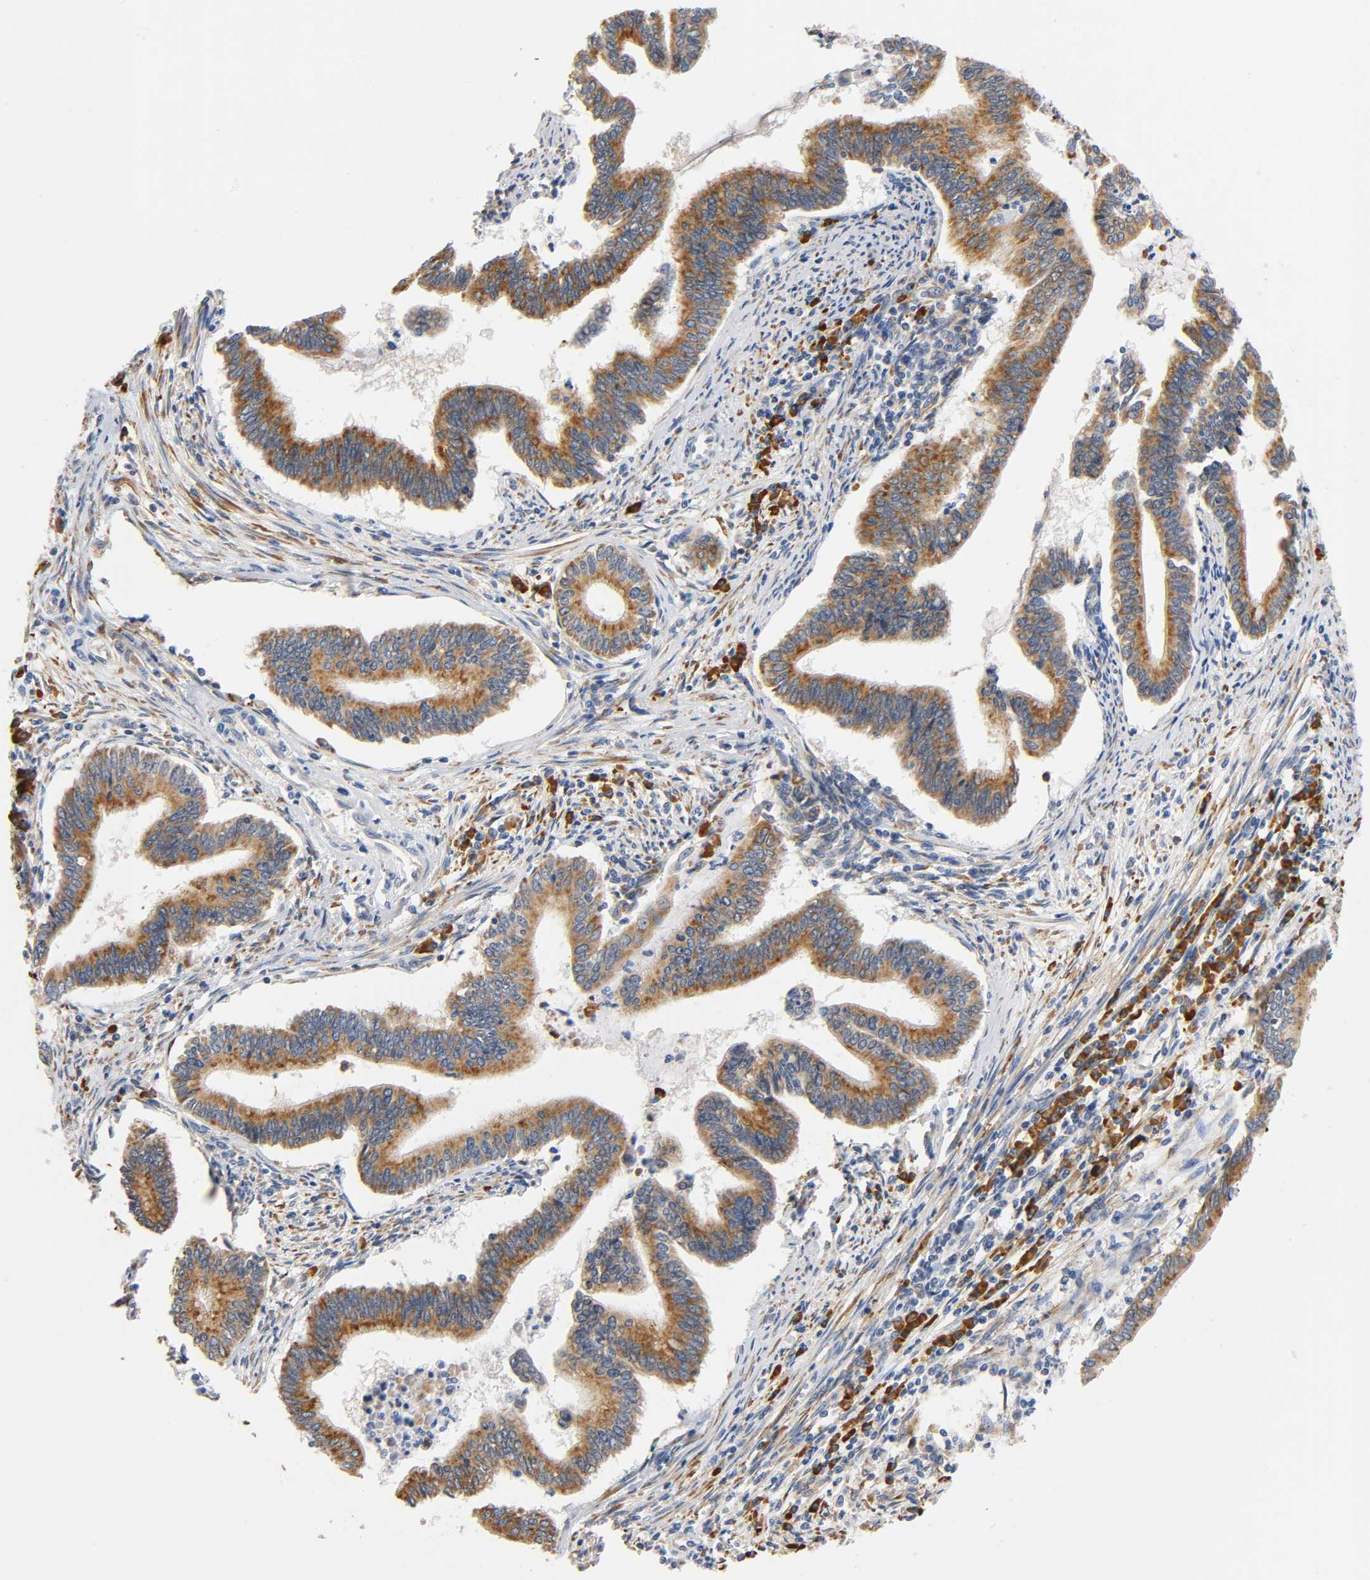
{"staining": {"intensity": "moderate", "quantity": ">75%", "location": "cytoplasmic/membranous"}, "tissue": "cervical cancer", "cell_type": "Tumor cells", "image_type": "cancer", "snomed": [{"axis": "morphology", "description": "Adenocarcinoma, NOS"}, {"axis": "topography", "description": "Cervix"}], "caption": "The histopathology image displays immunohistochemical staining of adenocarcinoma (cervical). There is moderate cytoplasmic/membranous staining is identified in about >75% of tumor cells.", "gene": "UCKL1", "patient": {"sex": "female", "age": 36}}